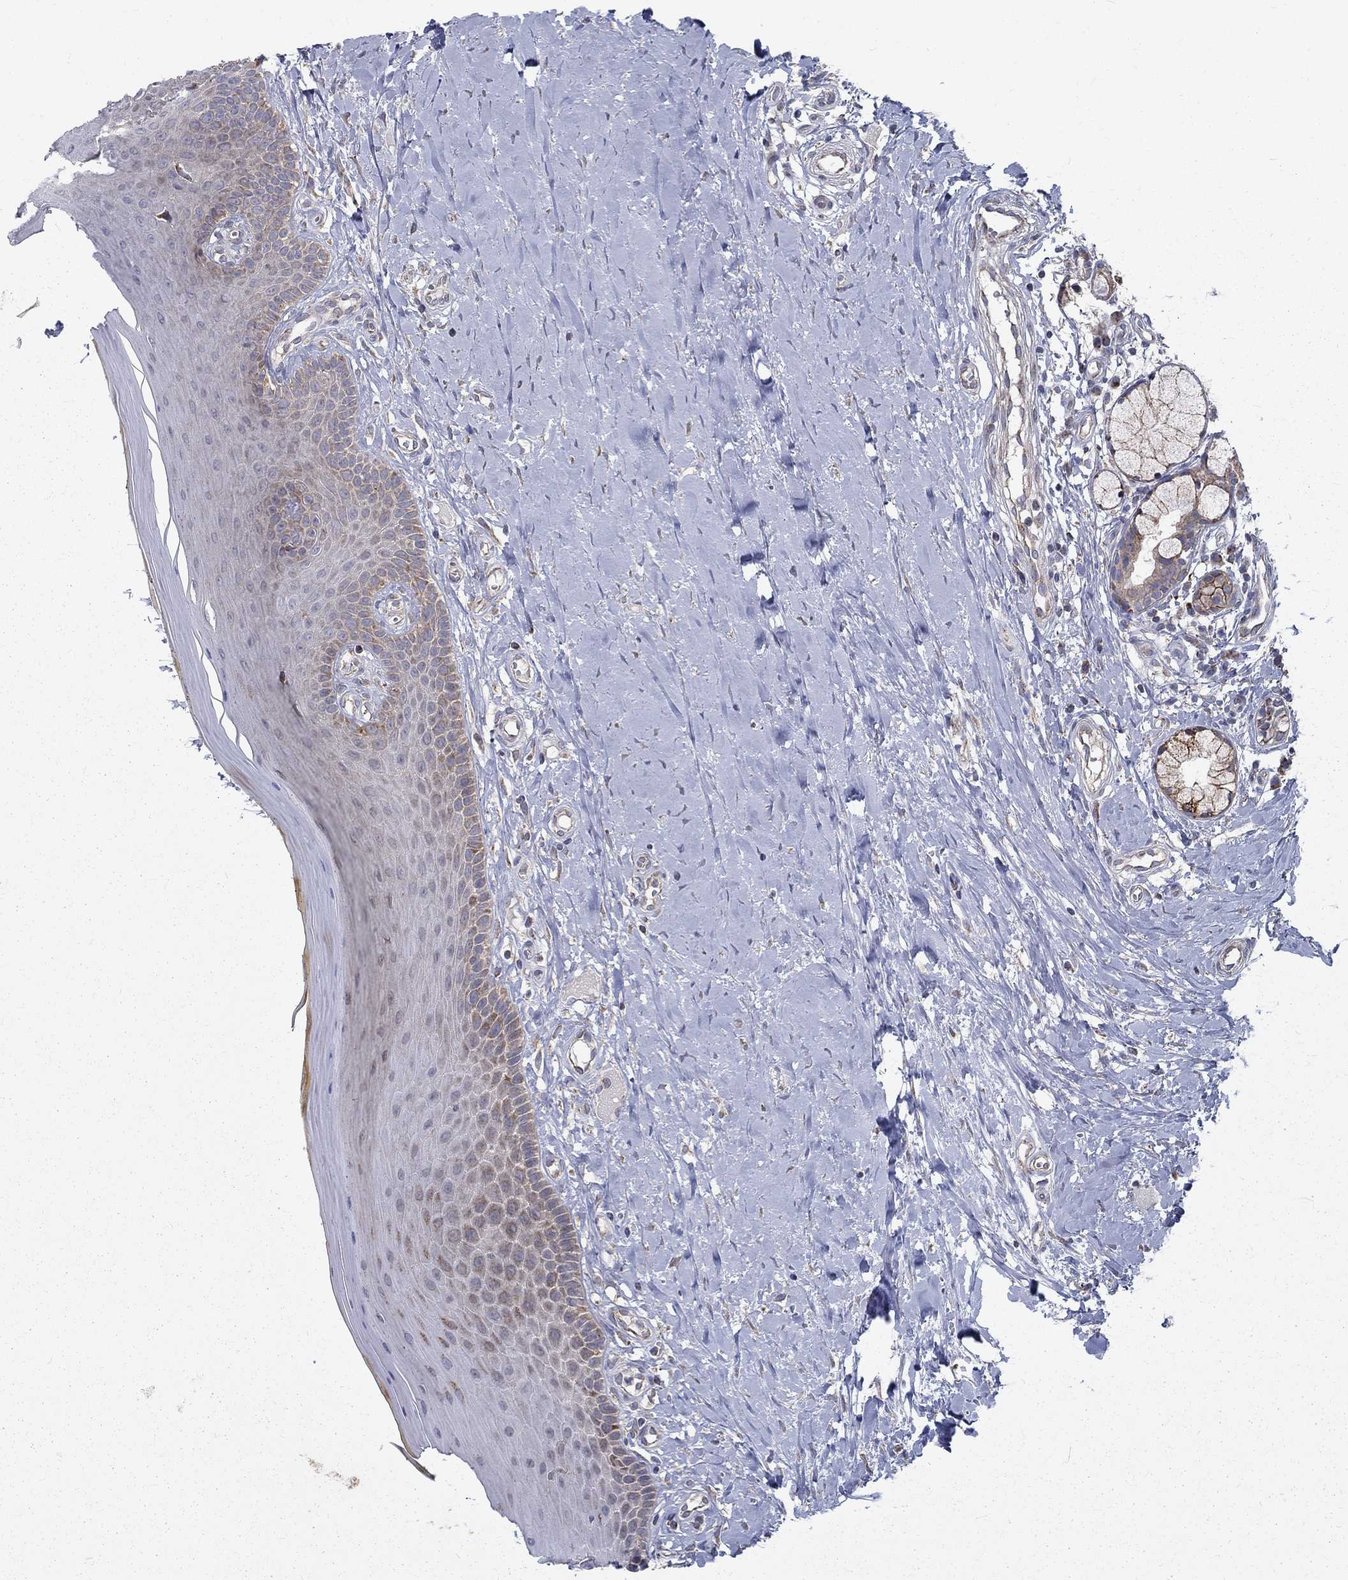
{"staining": {"intensity": "moderate", "quantity": "<25%", "location": "cytoplasmic/membranous"}, "tissue": "oral mucosa", "cell_type": "Squamous epithelial cells", "image_type": "normal", "snomed": [{"axis": "morphology", "description": "Normal tissue, NOS"}, {"axis": "topography", "description": "Oral tissue"}], "caption": "A high-resolution image shows IHC staining of normal oral mucosa, which reveals moderate cytoplasmic/membranous staining in approximately <25% of squamous epithelial cells.", "gene": "ALDH1B1", "patient": {"sex": "female", "age": 43}}